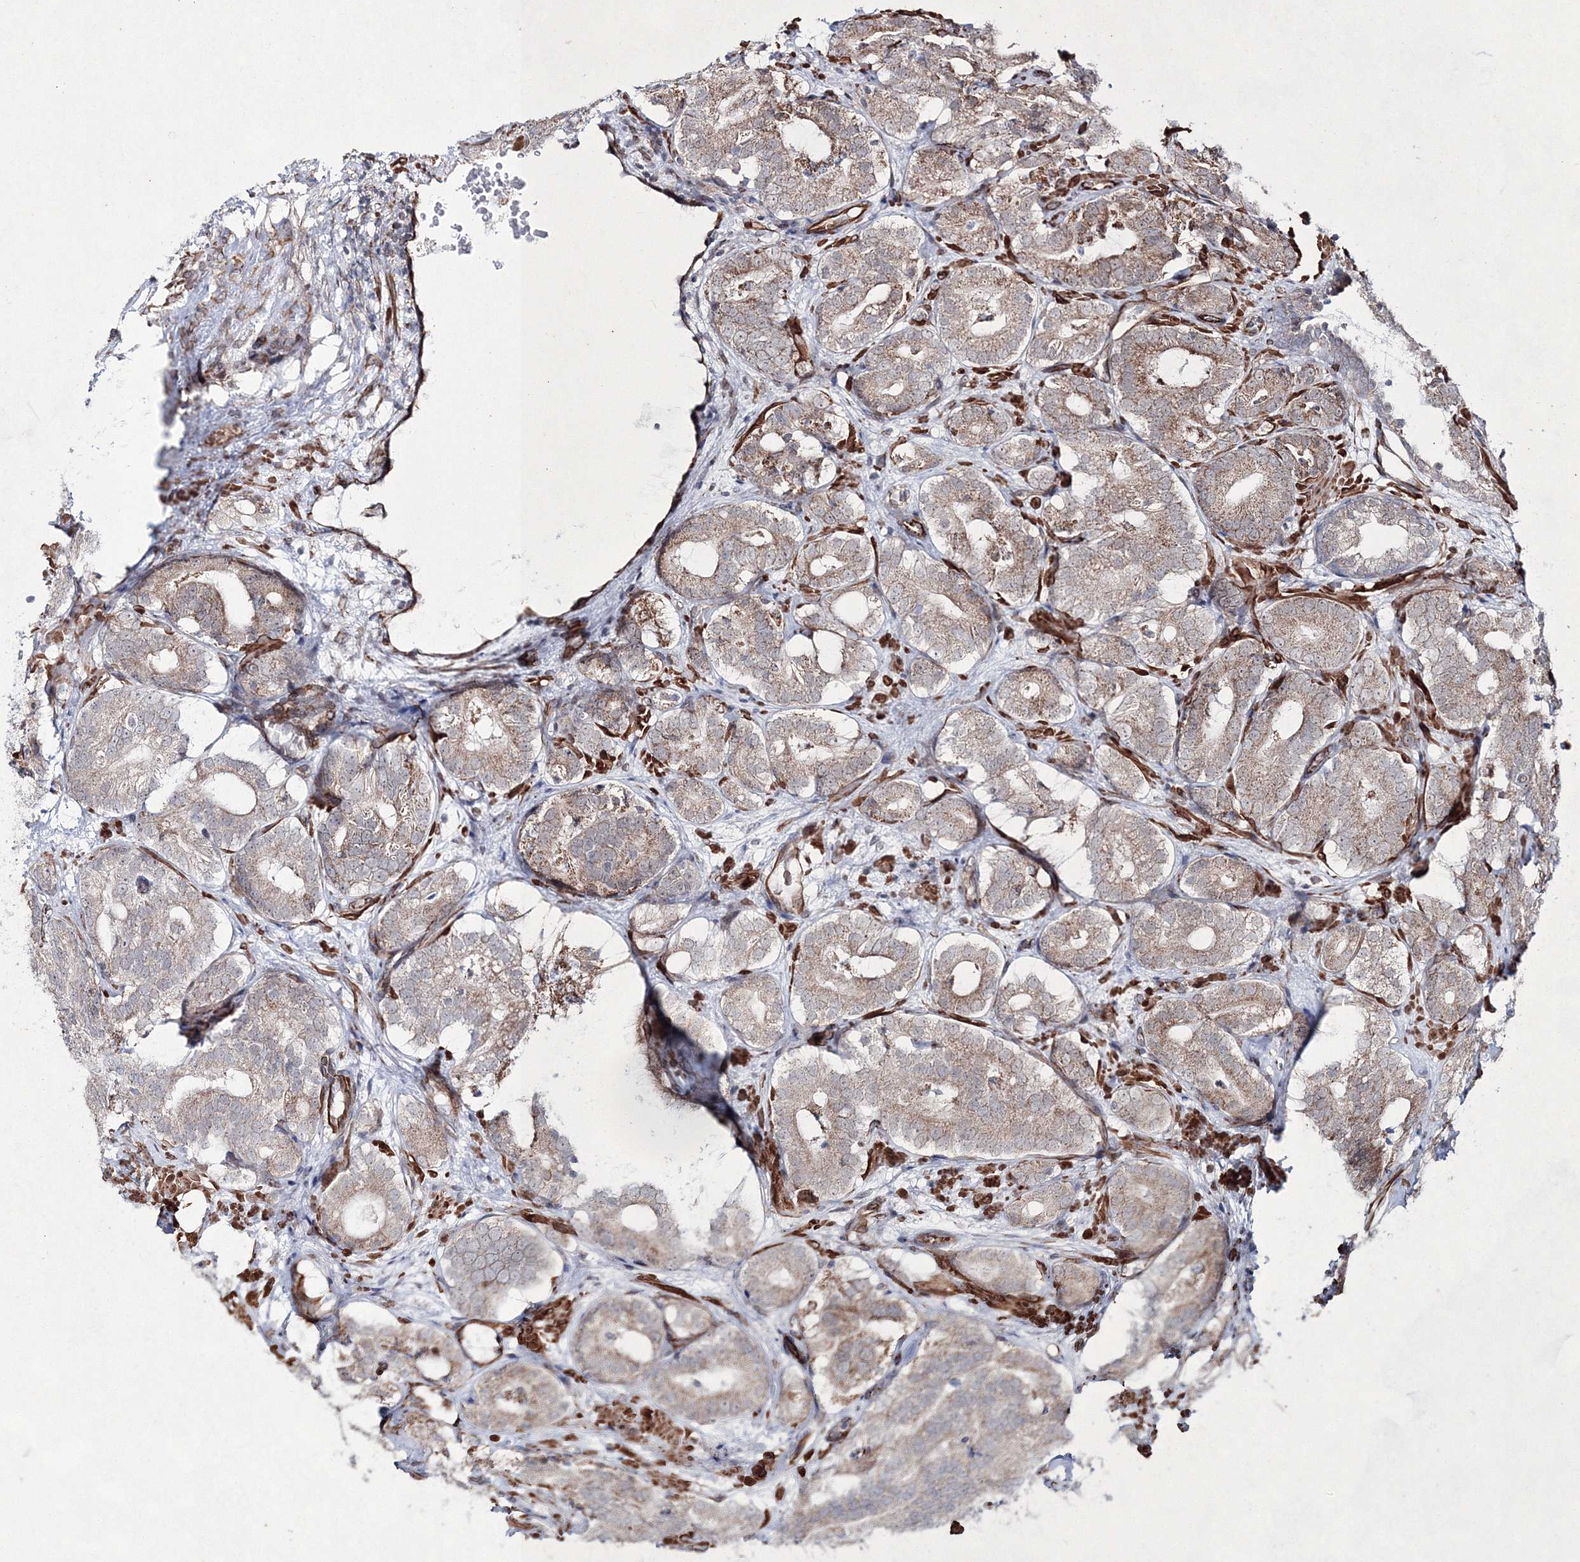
{"staining": {"intensity": "weak", "quantity": ">75%", "location": "cytoplasmic/membranous"}, "tissue": "prostate cancer", "cell_type": "Tumor cells", "image_type": "cancer", "snomed": [{"axis": "morphology", "description": "Adenocarcinoma, High grade"}, {"axis": "topography", "description": "Prostate"}], "caption": "There is low levels of weak cytoplasmic/membranous positivity in tumor cells of prostate cancer, as demonstrated by immunohistochemical staining (brown color).", "gene": "SNIP1", "patient": {"sex": "male", "age": 57}}